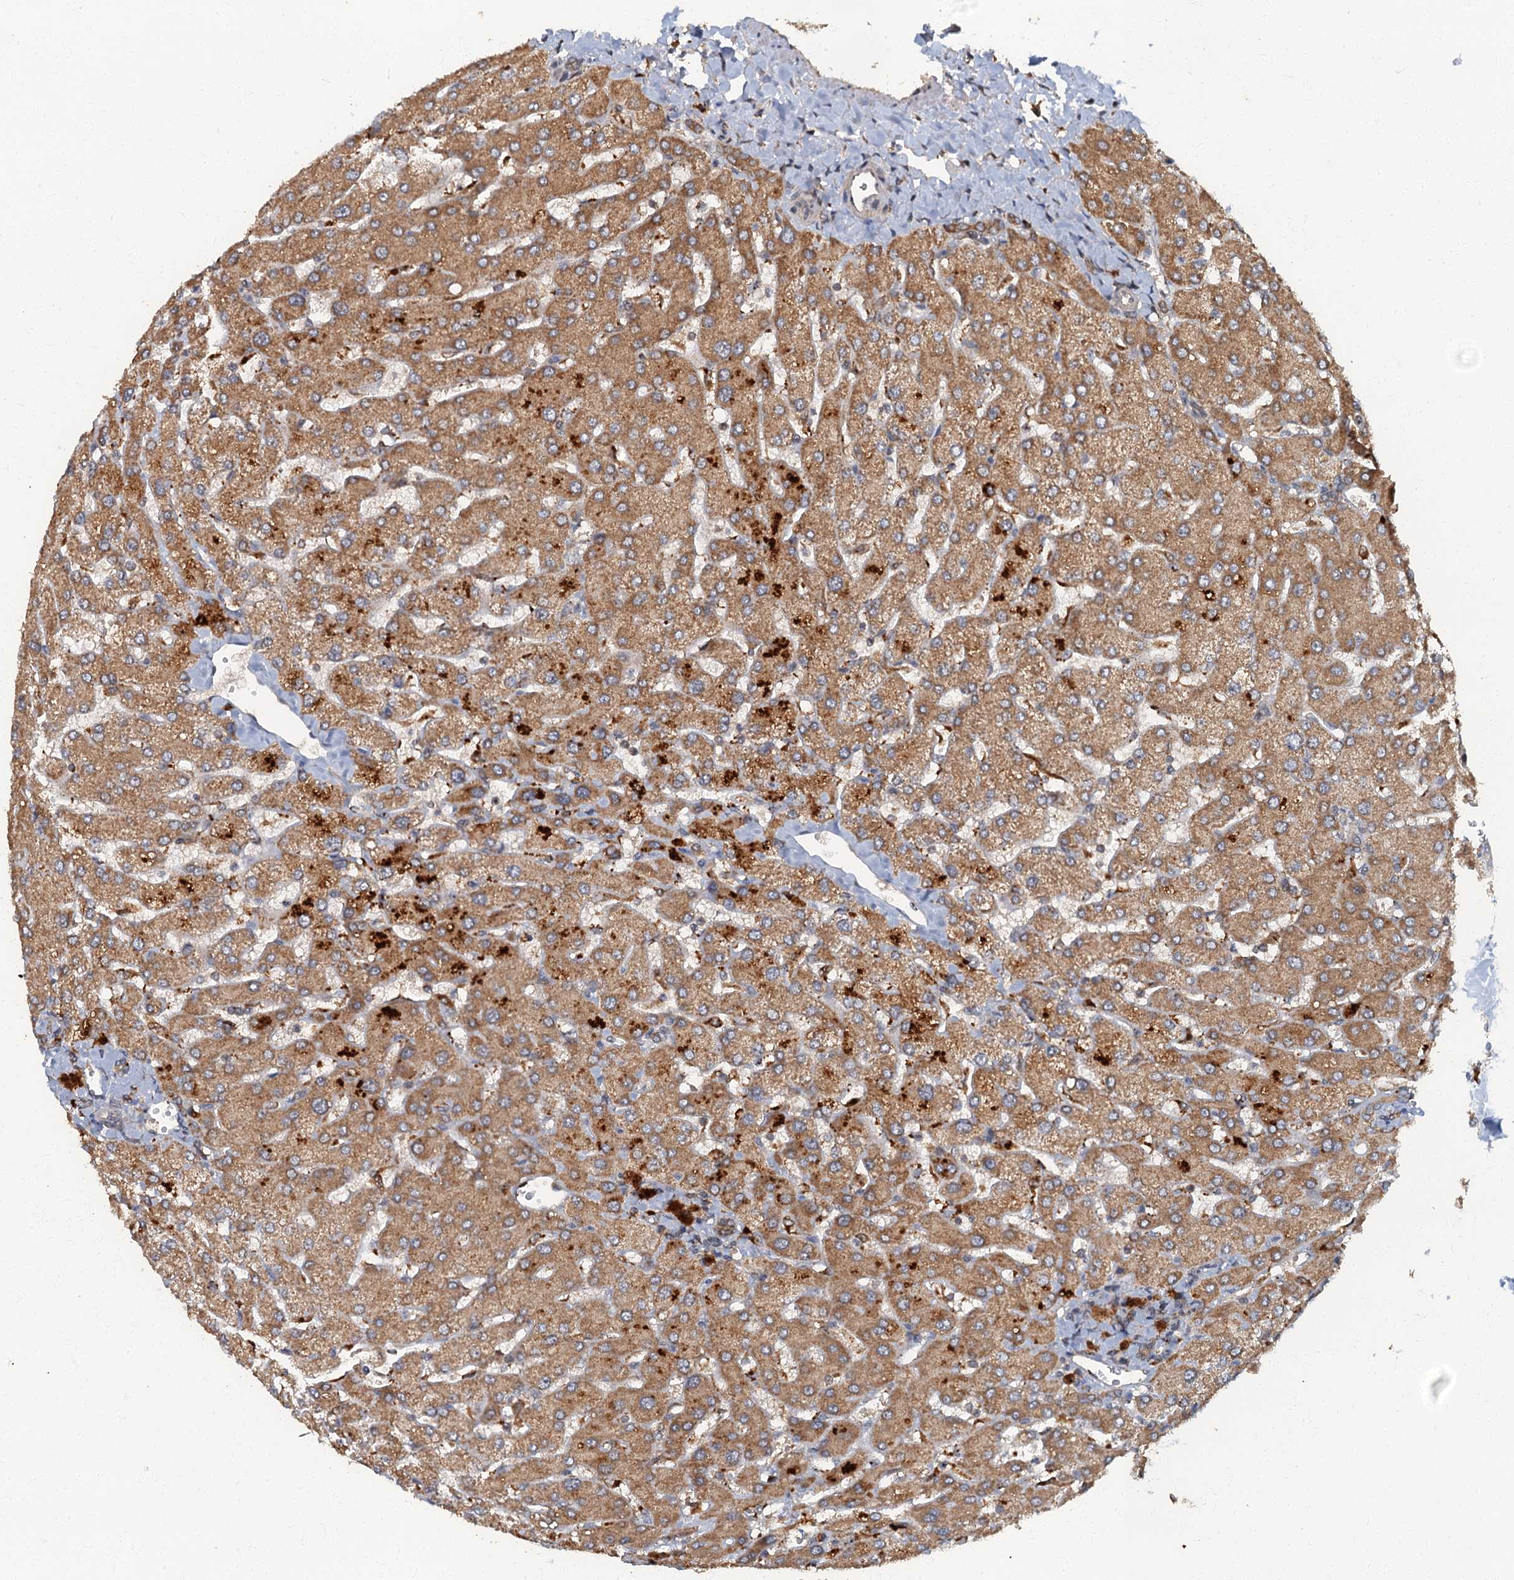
{"staining": {"intensity": "moderate", "quantity": ">75%", "location": "cytoplasmic/membranous"}, "tissue": "liver", "cell_type": "Cholangiocytes", "image_type": "normal", "snomed": [{"axis": "morphology", "description": "Normal tissue, NOS"}, {"axis": "topography", "description": "Liver"}], "caption": "Cholangiocytes display moderate cytoplasmic/membranous positivity in approximately >75% of cells in normal liver.", "gene": "WDCP", "patient": {"sex": "male", "age": 55}}